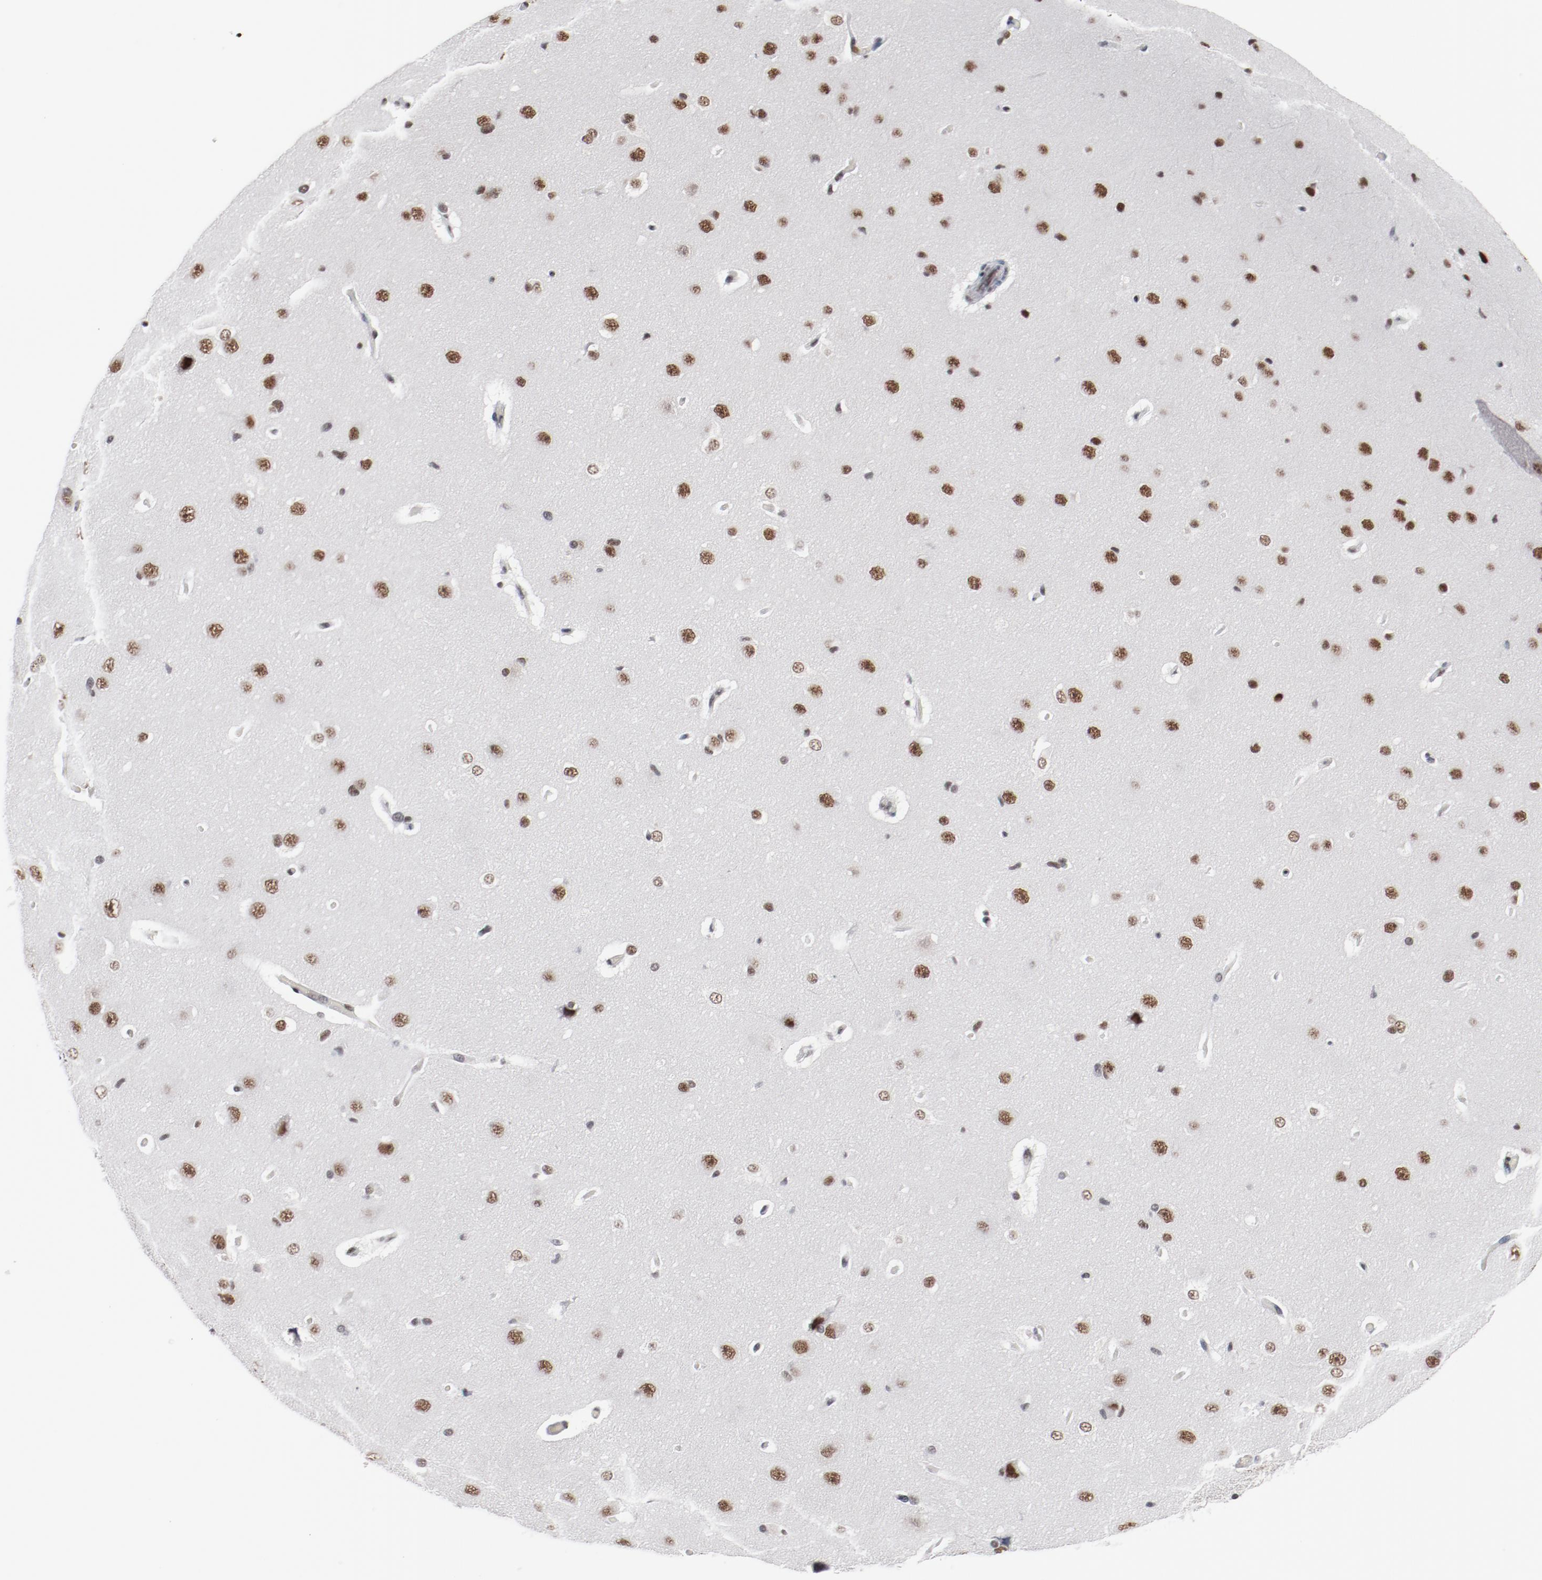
{"staining": {"intensity": "weak", "quantity": ">75%", "location": "nuclear"}, "tissue": "cerebral cortex", "cell_type": "Endothelial cells", "image_type": "normal", "snomed": [{"axis": "morphology", "description": "Normal tissue, NOS"}, {"axis": "topography", "description": "Cerebral cortex"}], "caption": "A brown stain highlights weak nuclear staining of a protein in endothelial cells of benign human cerebral cortex.", "gene": "BUB3", "patient": {"sex": "female", "age": 45}}